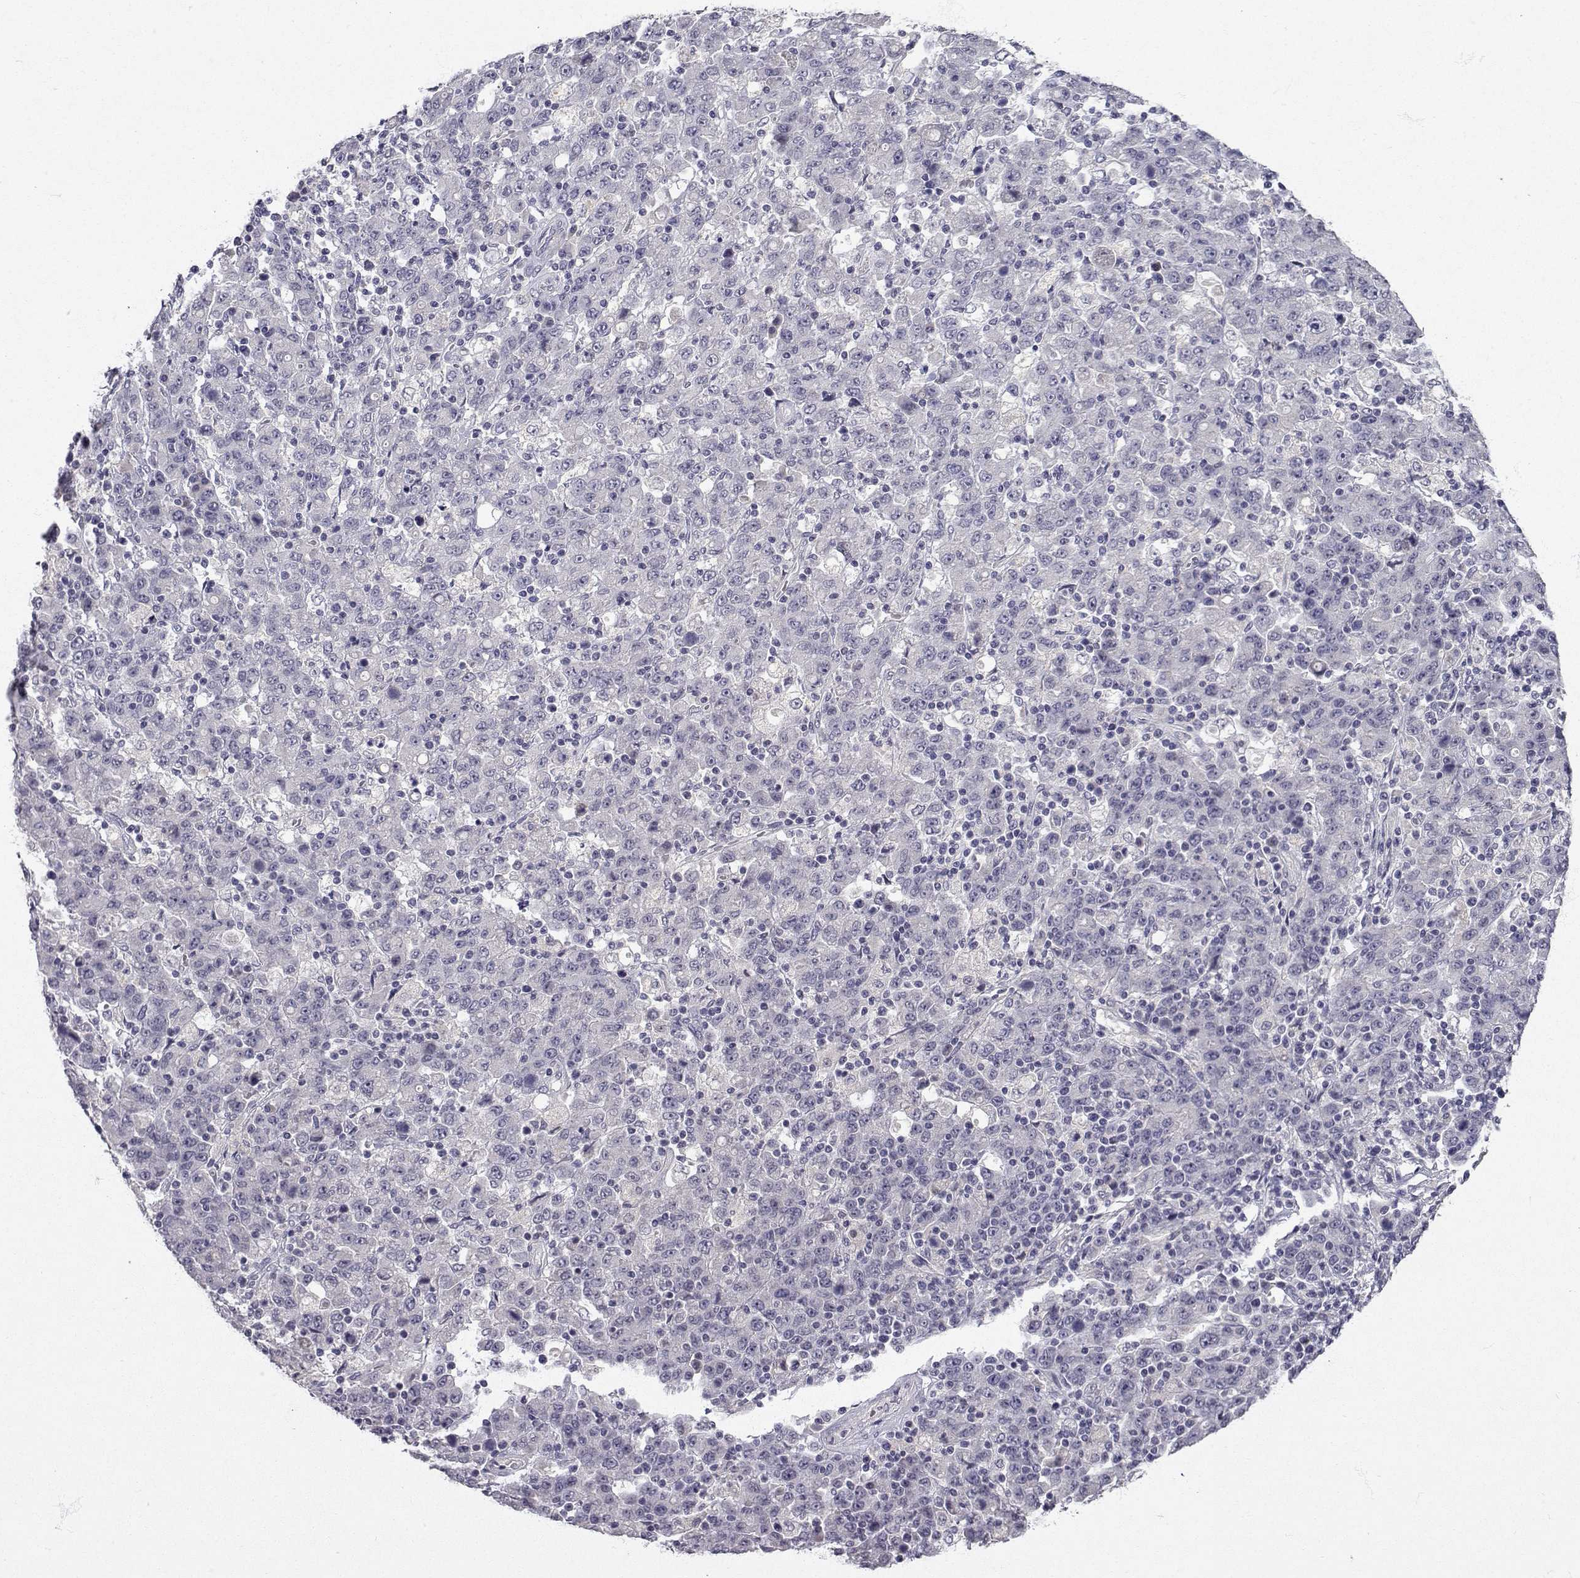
{"staining": {"intensity": "negative", "quantity": "none", "location": "none"}, "tissue": "stomach cancer", "cell_type": "Tumor cells", "image_type": "cancer", "snomed": [{"axis": "morphology", "description": "Adenocarcinoma, NOS"}, {"axis": "topography", "description": "Stomach, upper"}], "caption": "This image is of adenocarcinoma (stomach) stained with immunohistochemistry (IHC) to label a protein in brown with the nuclei are counter-stained blue. There is no positivity in tumor cells.", "gene": "SLC6A3", "patient": {"sex": "male", "age": 69}}